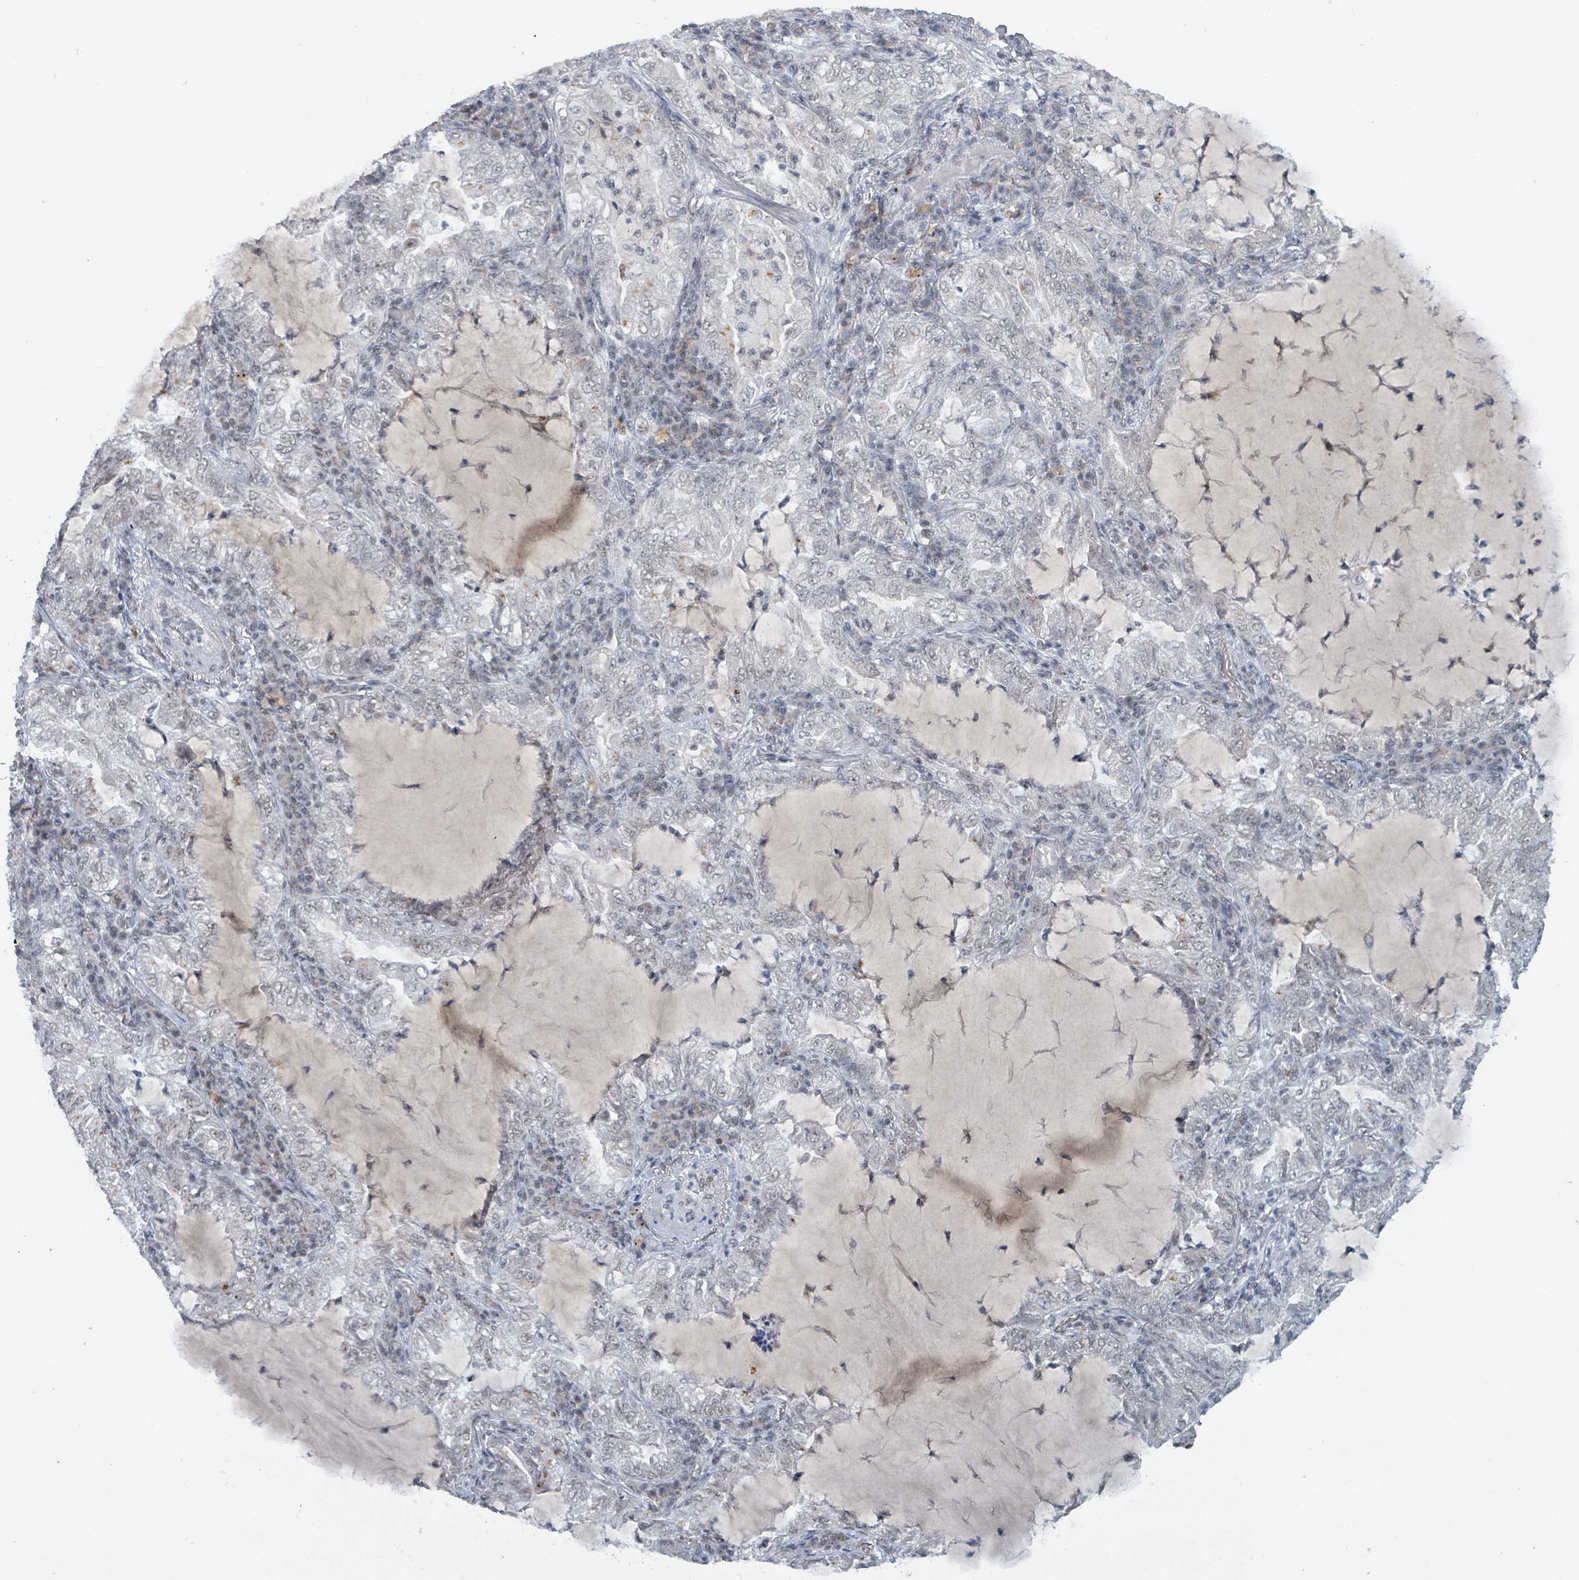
{"staining": {"intensity": "negative", "quantity": "none", "location": "none"}, "tissue": "lung cancer", "cell_type": "Tumor cells", "image_type": "cancer", "snomed": [{"axis": "morphology", "description": "Adenocarcinoma, NOS"}, {"axis": "topography", "description": "Lung"}], "caption": "Lung cancer was stained to show a protein in brown. There is no significant staining in tumor cells.", "gene": "BANP", "patient": {"sex": "female", "age": 73}}